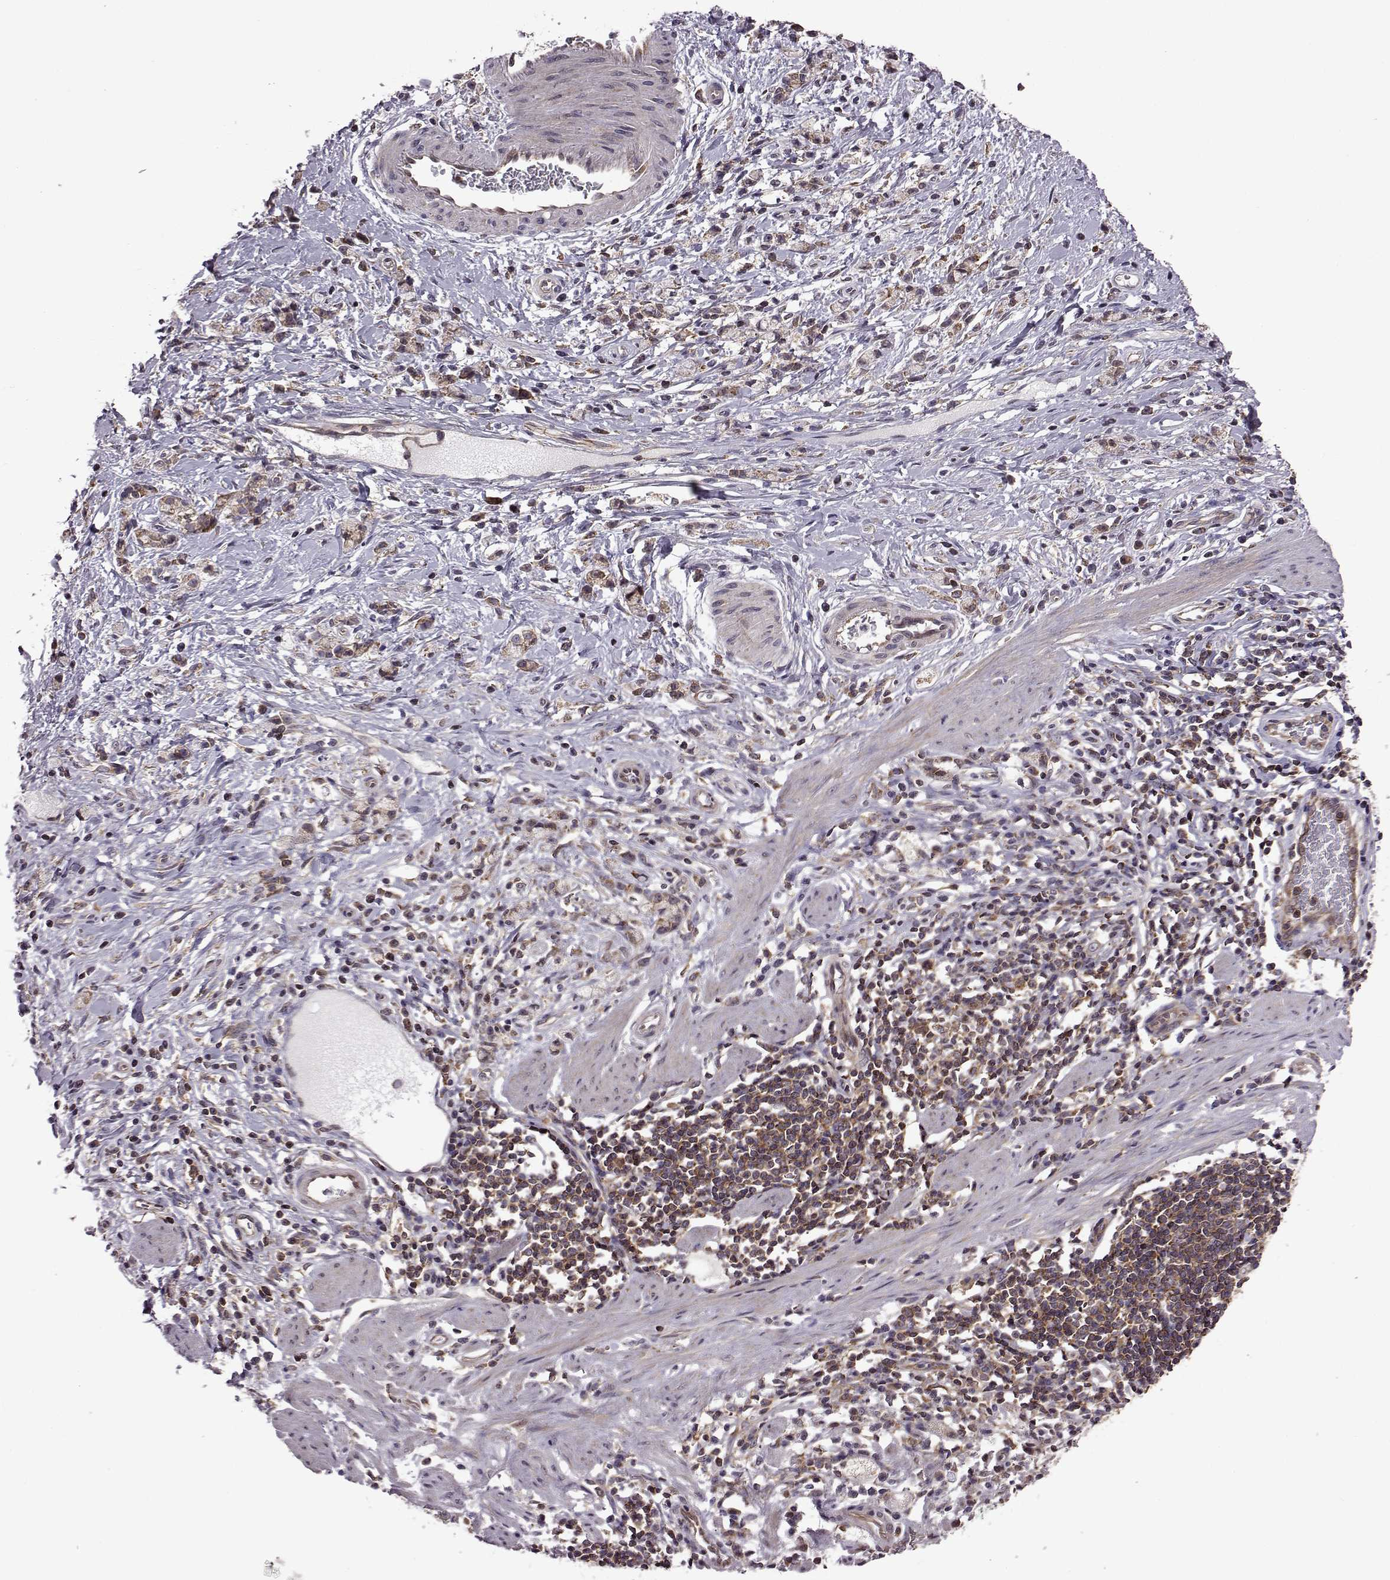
{"staining": {"intensity": "moderate", "quantity": ">75%", "location": "cytoplasmic/membranous"}, "tissue": "stomach cancer", "cell_type": "Tumor cells", "image_type": "cancer", "snomed": [{"axis": "morphology", "description": "Adenocarcinoma, NOS"}, {"axis": "topography", "description": "Stomach"}], "caption": "Stomach adenocarcinoma tissue reveals moderate cytoplasmic/membranous positivity in approximately >75% of tumor cells, visualized by immunohistochemistry. (DAB = brown stain, brightfield microscopy at high magnification).", "gene": "URI1", "patient": {"sex": "male", "age": 58}}